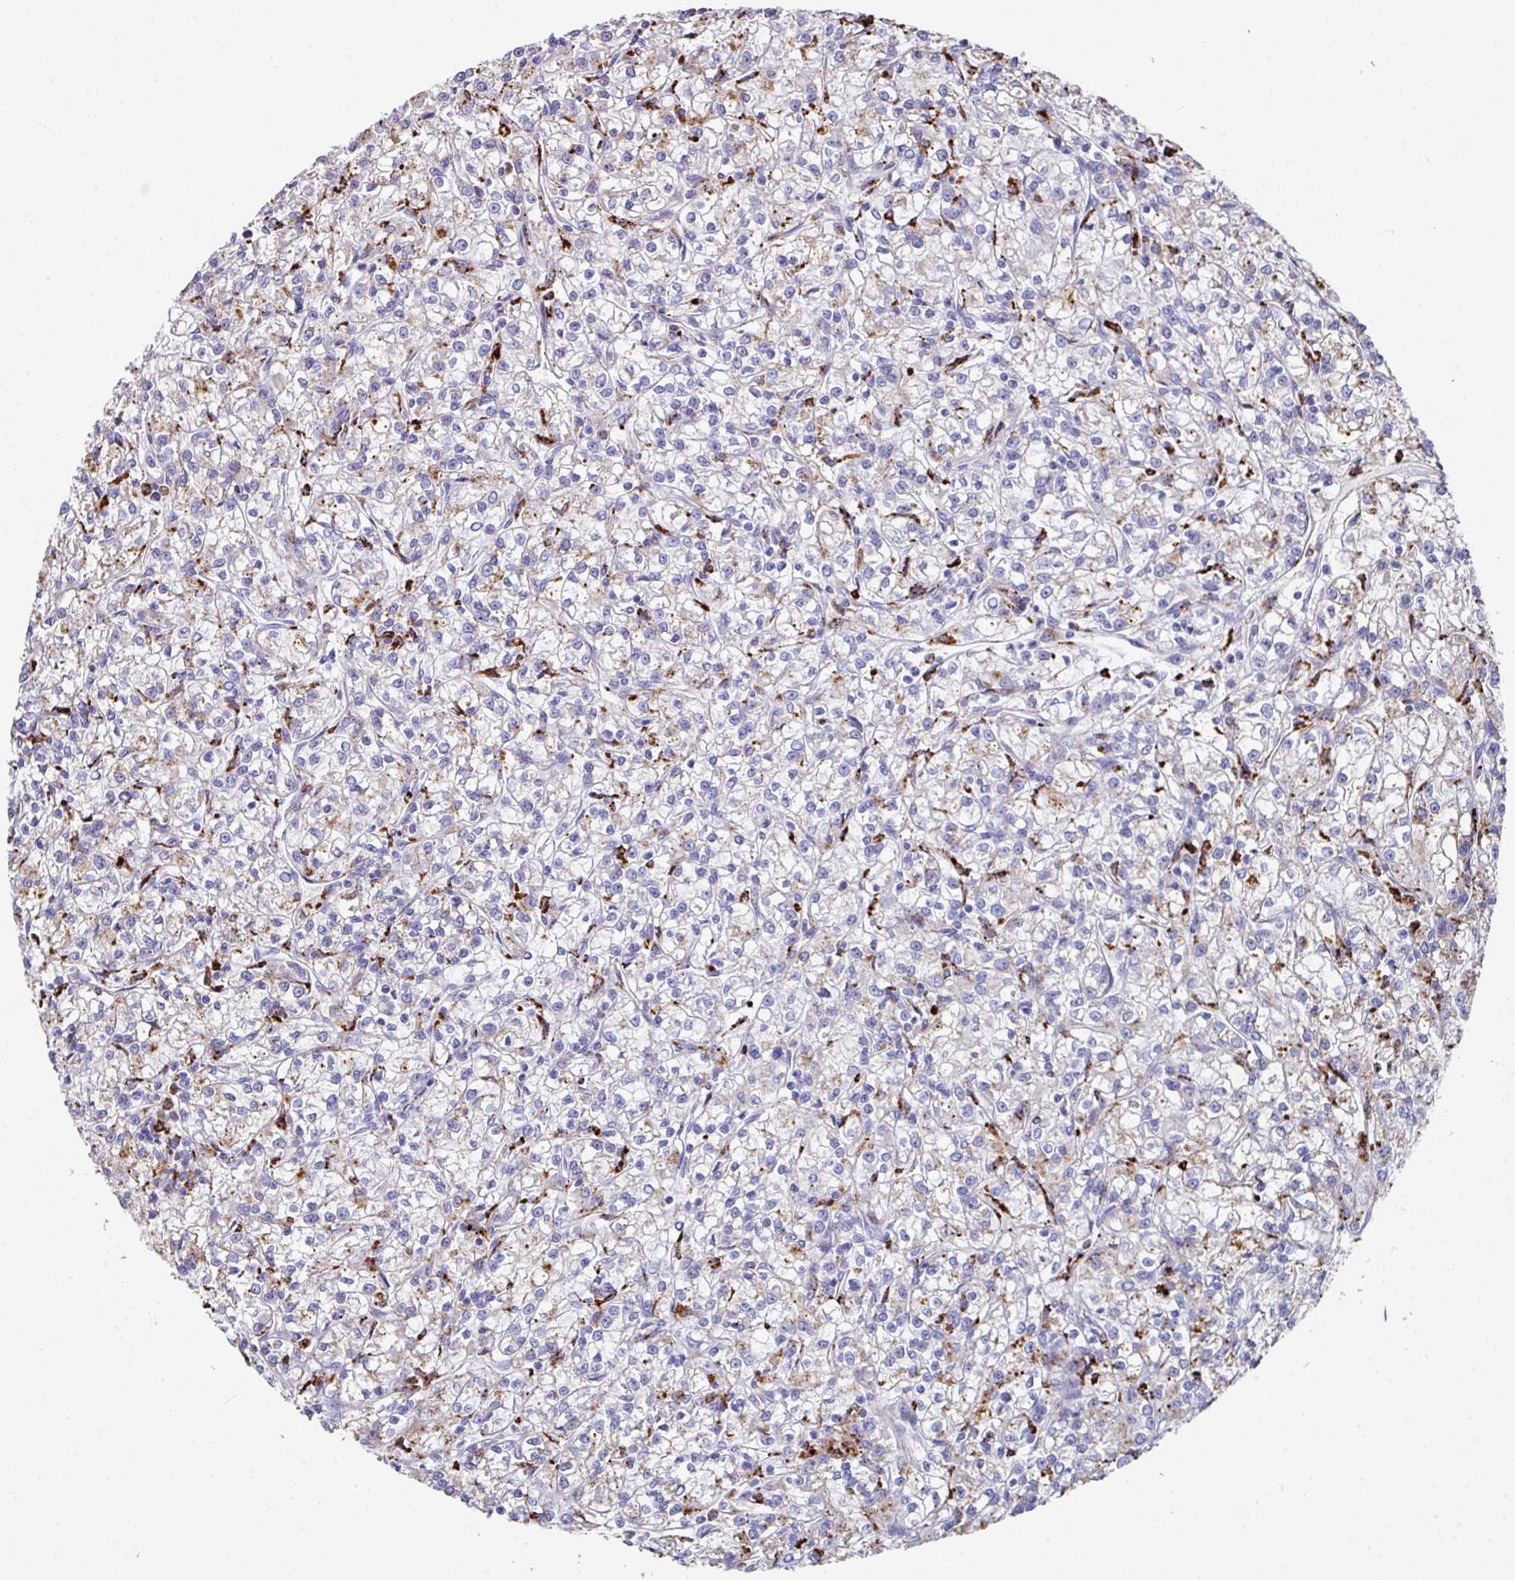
{"staining": {"intensity": "negative", "quantity": "none", "location": "none"}, "tissue": "renal cancer", "cell_type": "Tumor cells", "image_type": "cancer", "snomed": [{"axis": "morphology", "description": "Adenocarcinoma, NOS"}, {"axis": "topography", "description": "Kidney"}], "caption": "Tumor cells show no significant expression in renal cancer.", "gene": "CPVL", "patient": {"sex": "female", "age": 59}}